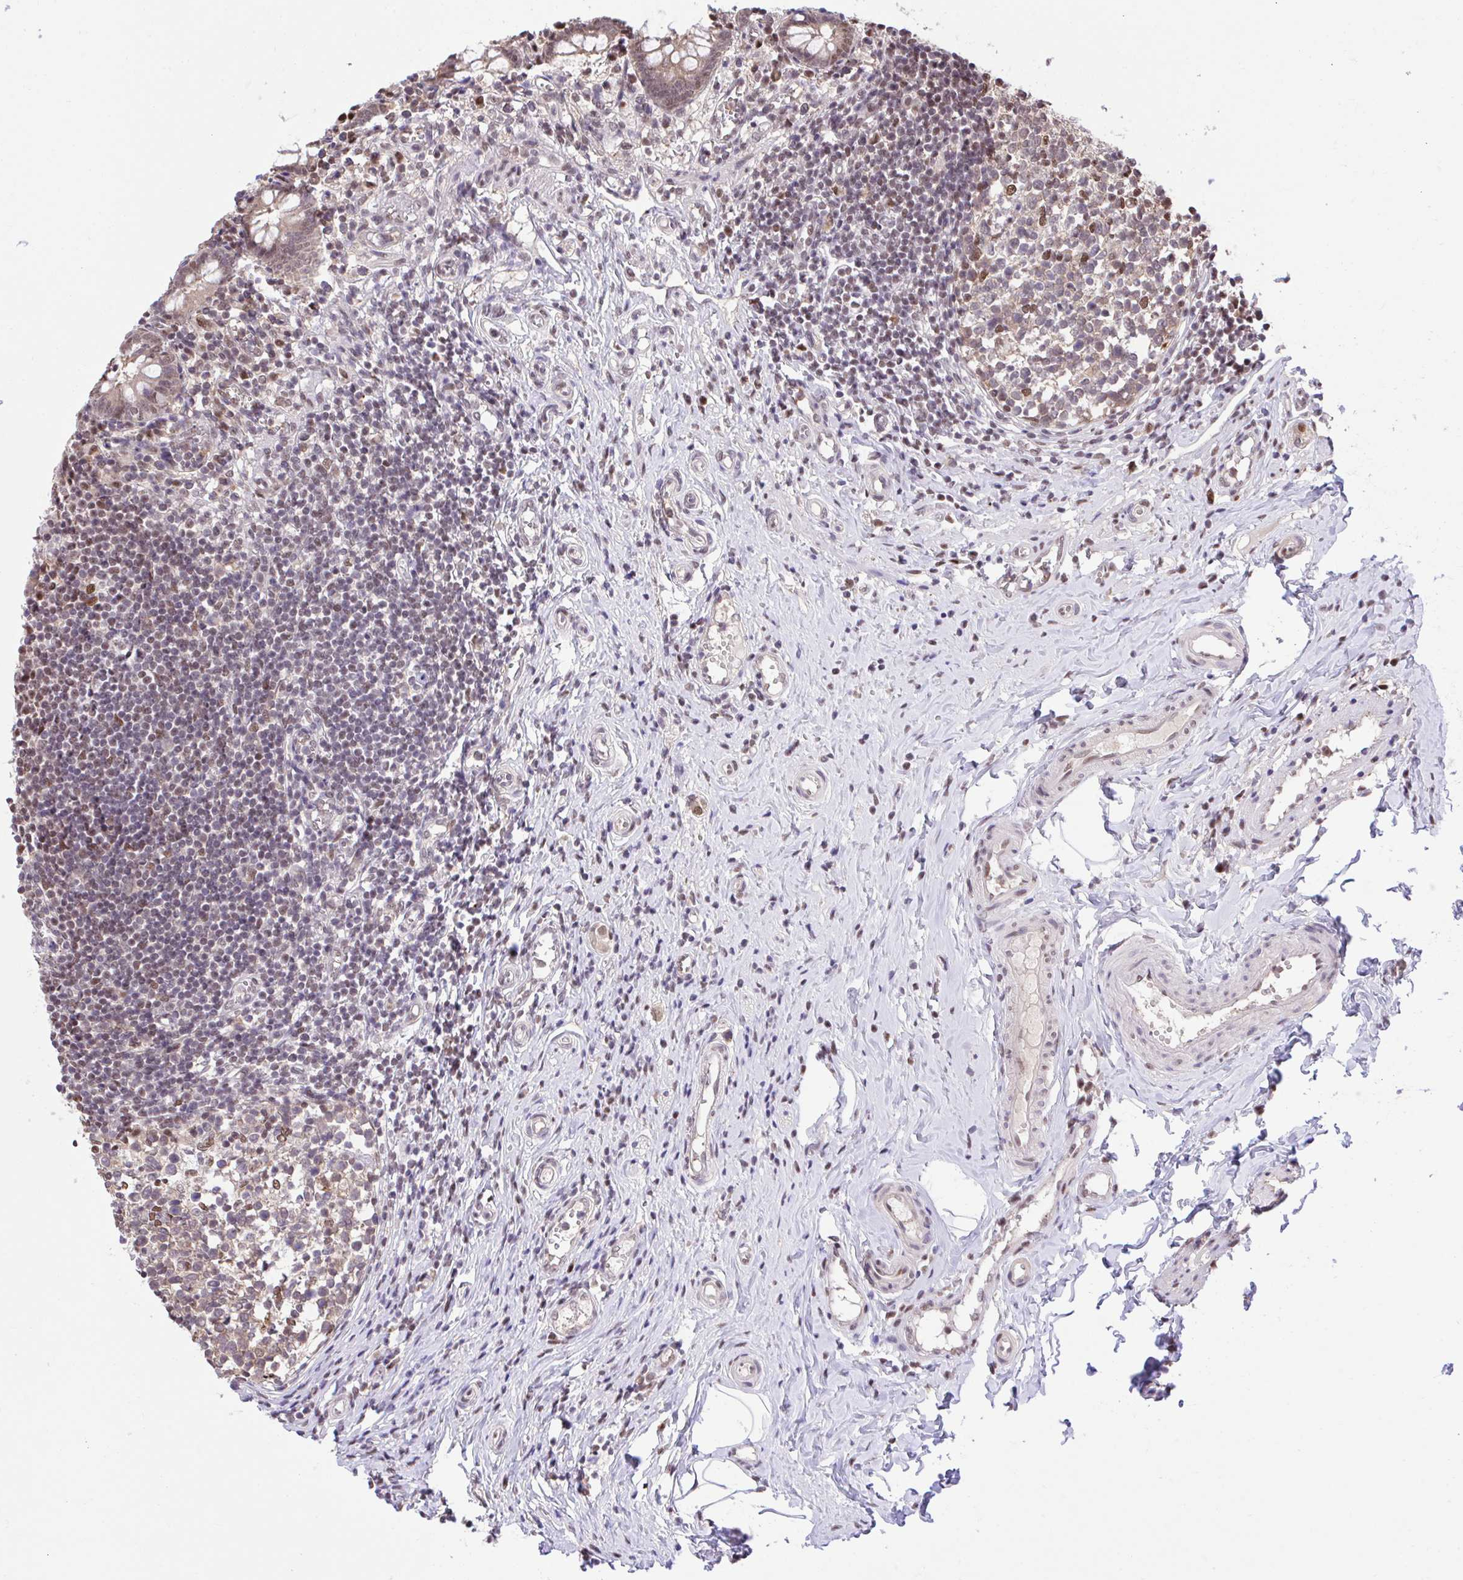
{"staining": {"intensity": "moderate", "quantity": ">75%", "location": "cytoplasmic/membranous,nuclear"}, "tissue": "appendix", "cell_type": "Glandular cells", "image_type": "normal", "snomed": [{"axis": "morphology", "description": "Normal tissue, NOS"}, {"axis": "topography", "description": "Appendix"}], "caption": "This photomicrograph reveals IHC staining of benign appendix, with medium moderate cytoplasmic/membranous,nuclear positivity in approximately >75% of glandular cells.", "gene": "GLIS3", "patient": {"sex": "female", "age": 17}}